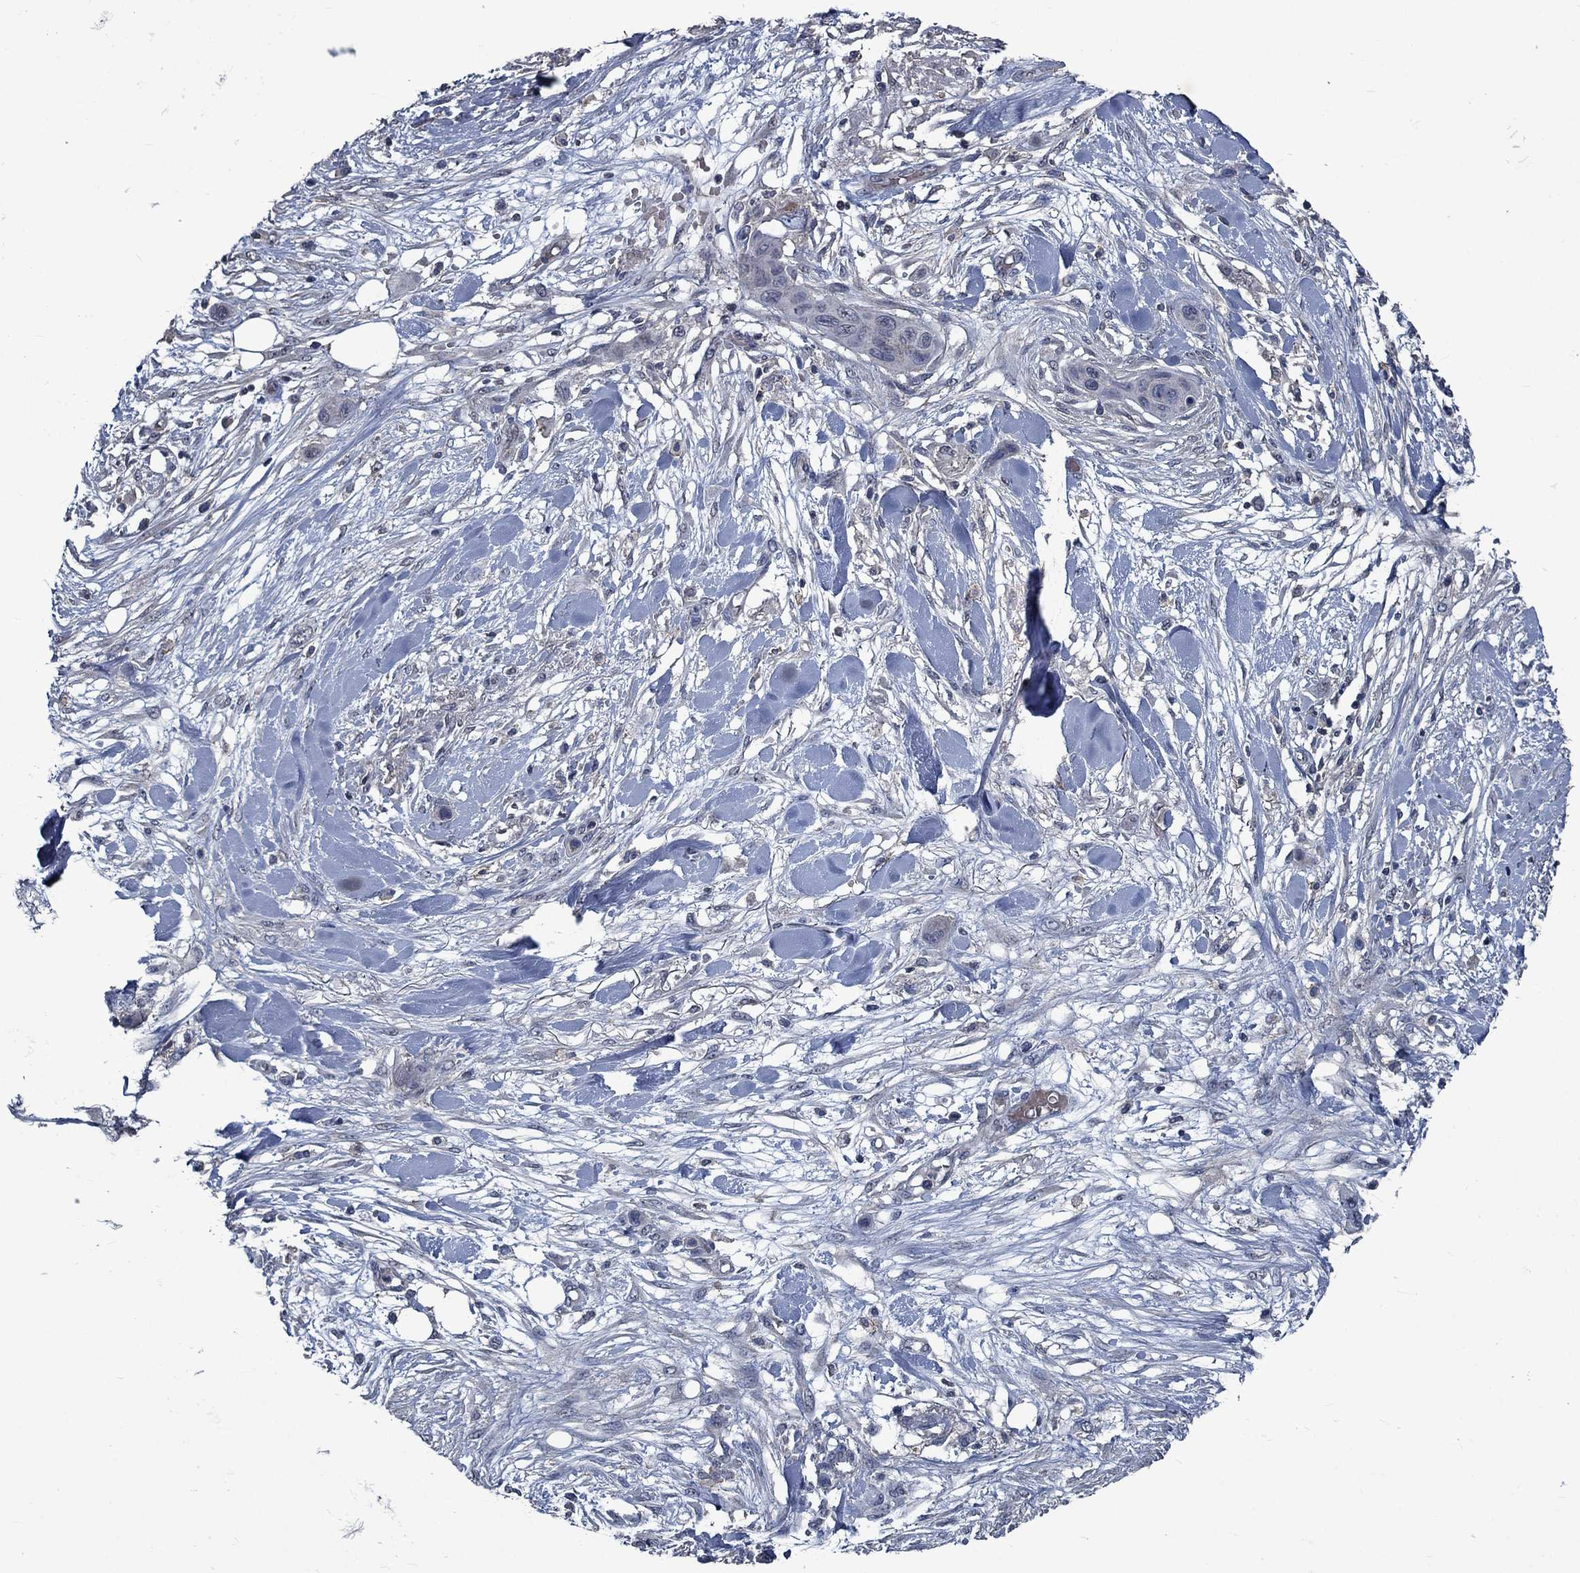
{"staining": {"intensity": "negative", "quantity": "none", "location": "none"}, "tissue": "skin cancer", "cell_type": "Tumor cells", "image_type": "cancer", "snomed": [{"axis": "morphology", "description": "Squamous cell carcinoma, NOS"}, {"axis": "topography", "description": "Skin"}], "caption": "There is no significant expression in tumor cells of squamous cell carcinoma (skin). (Stains: DAB IHC with hematoxylin counter stain, Microscopy: brightfield microscopy at high magnification).", "gene": "SLC44A1", "patient": {"sex": "male", "age": 79}}